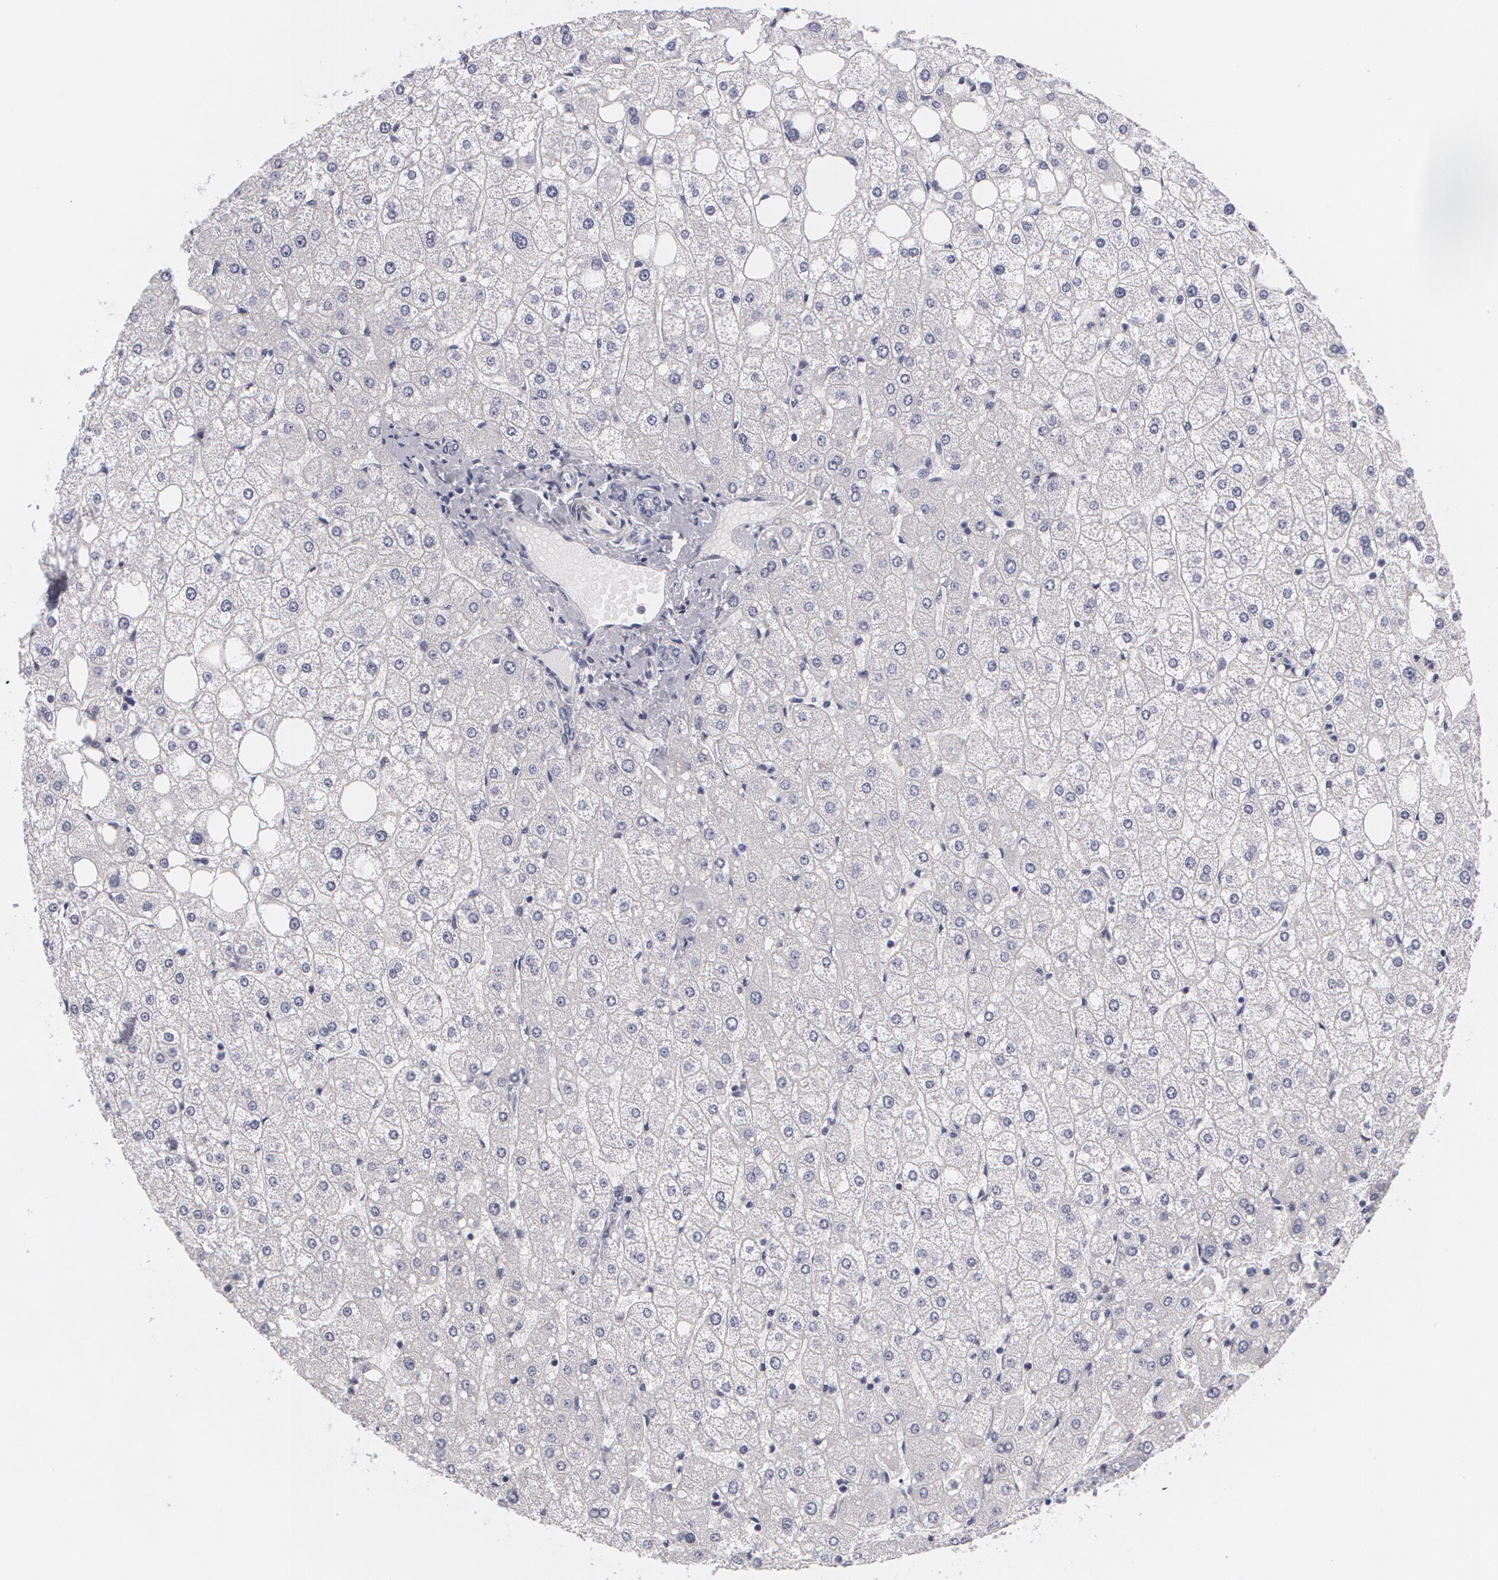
{"staining": {"intensity": "negative", "quantity": "none", "location": "none"}, "tissue": "liver", "cell_type": "Cholangiocytes", "image_type": "normal", "snomed": [{"axis": "morphology", "description": "Normal tissue, NOS"}, {"axis": "topography", "description": "Liver"}], "caption": "The micrograph reveals no staining of cholangiocytes in benign liver.", "gene": "MBNL3", "patient": {"sex": "male", "age": 35}}